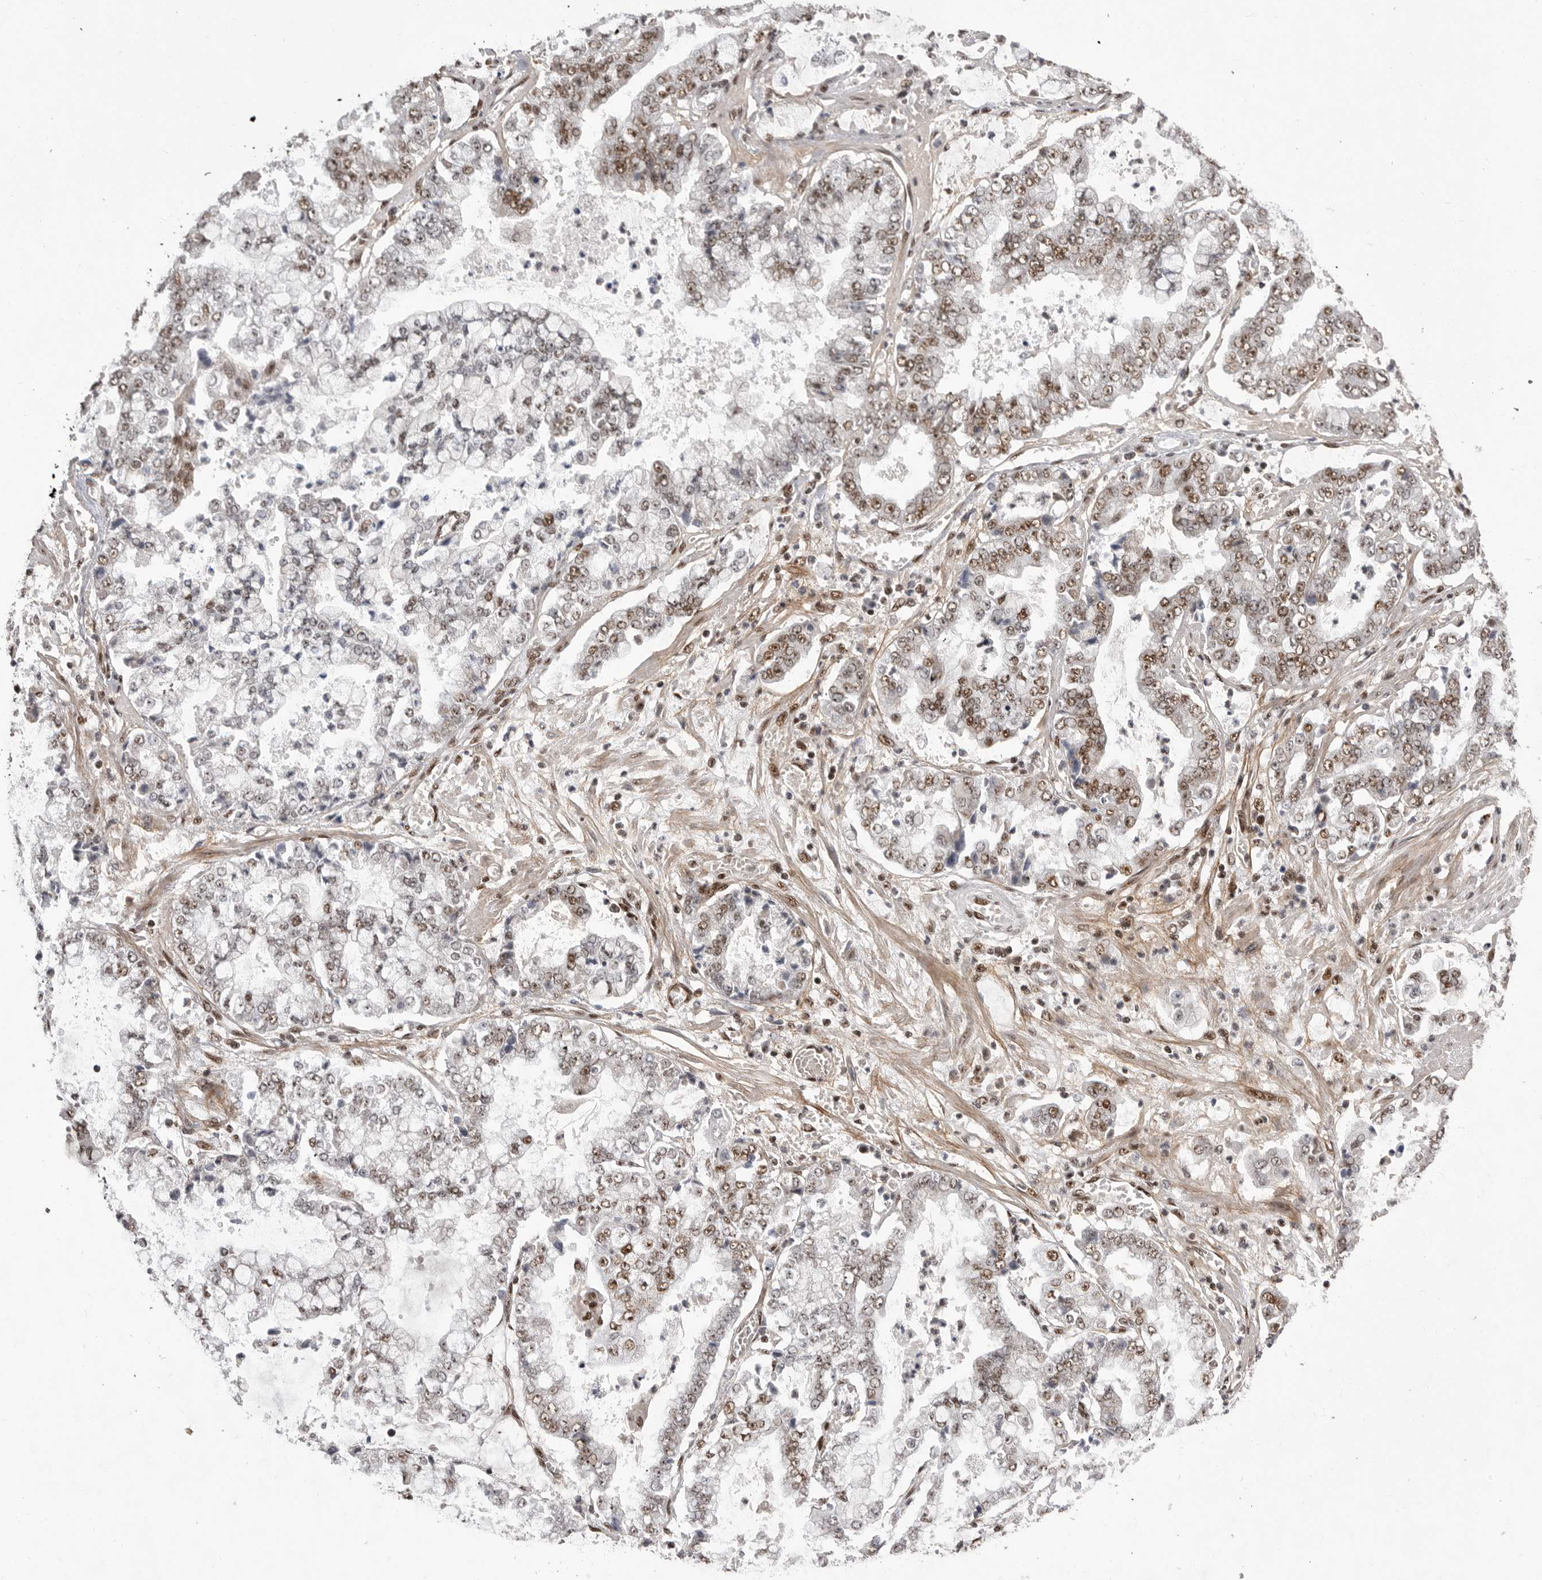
{"staining": {"intensity": "strong", "quantity": "25%-75%", "location": "nuclear"}, "tissue": "stomach cancer", "cell_type": "Tumor cells", "image_type": "cancer", "snomed": [{"axis": "morphology", "description": "Adenocarcinoma, NOS"}, {"axis": "topography", "description": "Stomach"}], "caption": "Immunohistochemical staining of stomach cancer shows high levels of strong nuclear protein positivity in about 25%-75% of tumor cells.", "gene": "PPP1R8", "patient": {"sex": "male", "age": 76}}